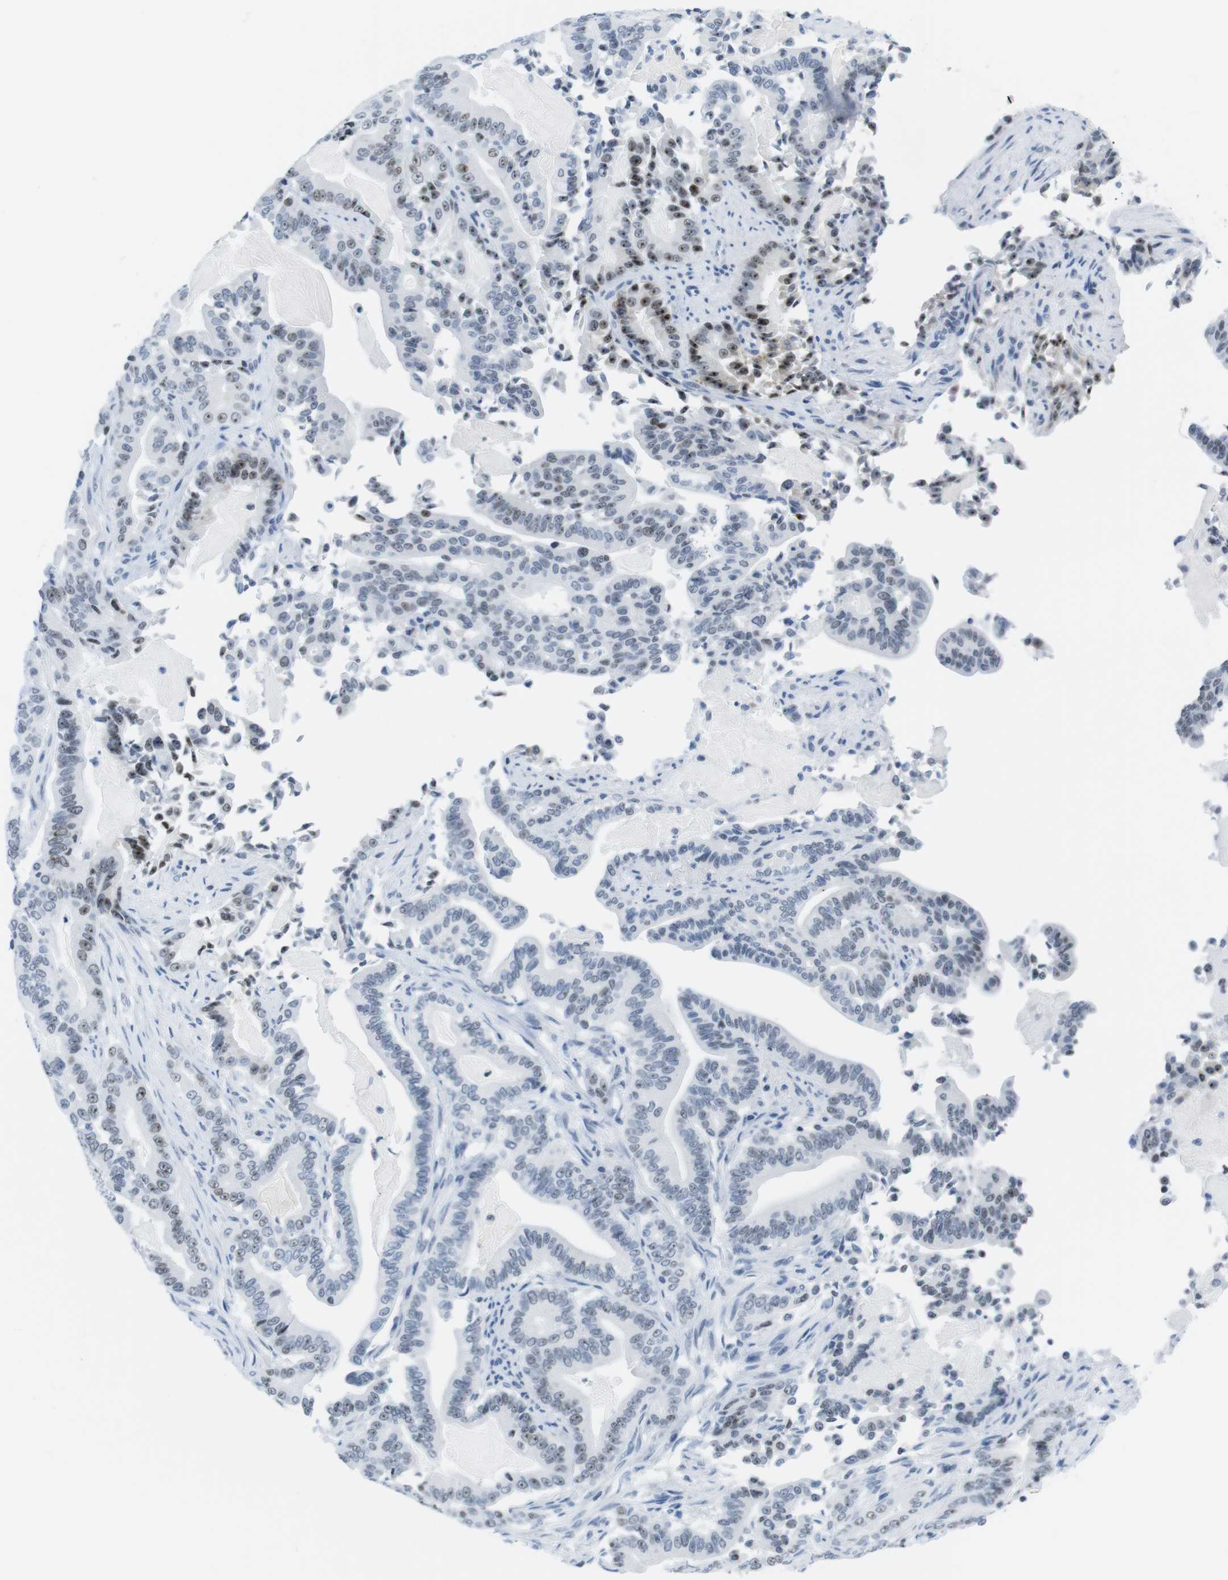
{"staining": {"intensity": "moderate", "quantity": "25%-75%", "location": "nuclear"}, "tissue": "pancreatic cancer", "cell_type": "Tumor cells", "image_type": "cancer", "snomed": [{"axis": "morphology", "description": "Normal tissue, NOS"}, {"axis": "morphology", "description": "Adenocarcinoma, NOS"}, {"axis": "topography", "description": "Pancreas"}], "caption": "Human pancreatic adenocarcinoma stained with a protein marker demonstrates moderate staining in tumor cells.", "gene": "NIFK", "patient": {"sex": "male", "age": 63}}